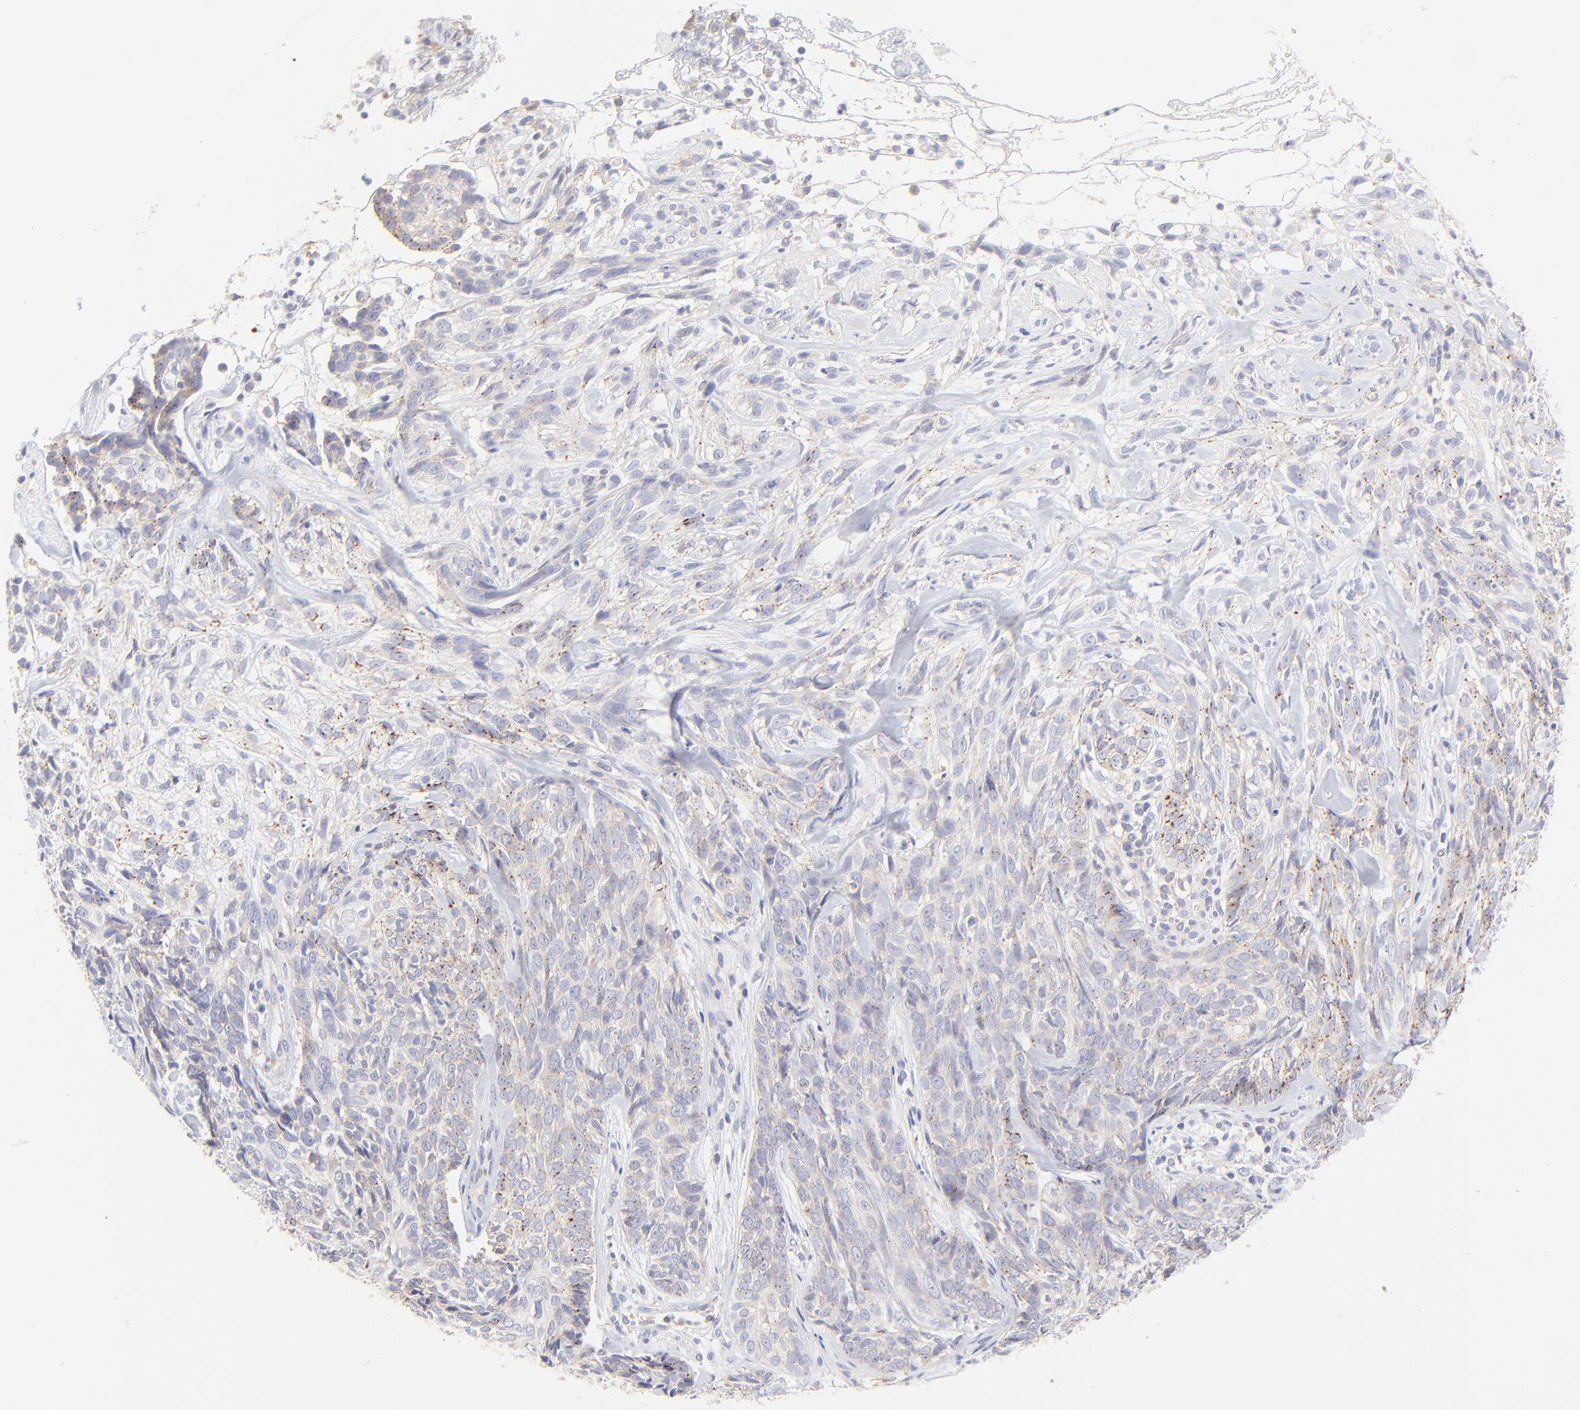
{"staining": {"intensity": "weak", "quantity": ">75%", "location": "cytoplasmic/membranous"}, "tissue": "skin cancer", "cell_type": "Tumor cells", "image_type": "cancer", "snomed": [{"axis": "morphology", "description": "Basal cell carcinoma"}, {"axis": "topography", "description": "Skin"}], "caption": "IHC of basal cell carcinoma (skin) exhibits low levels of weak cytoplasmic/membranous expression in approximately >75% of tumor cells.", "gene": "LHFPL1", "patient": {"sex": "male", "age": 72}}